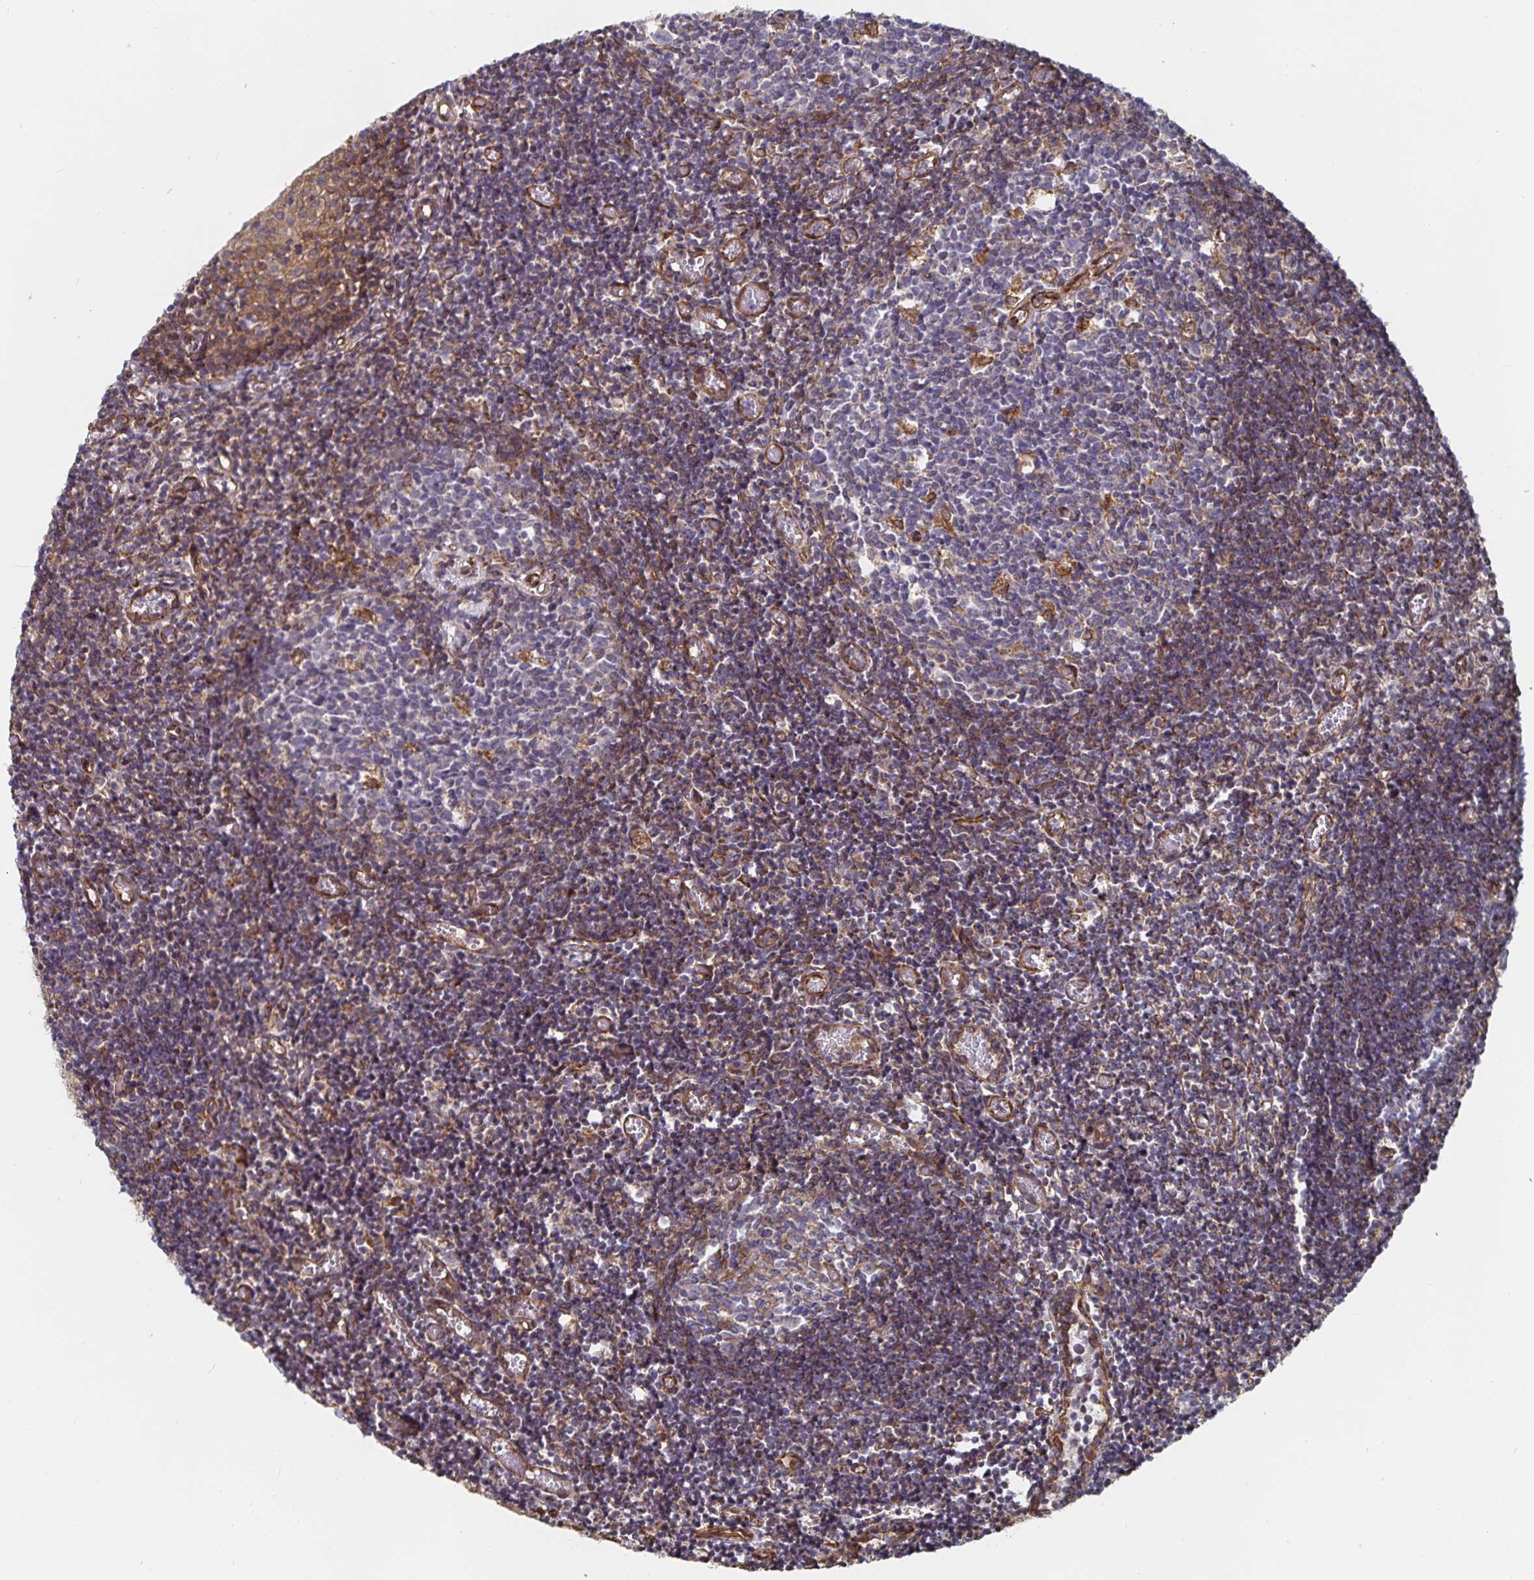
{"staining": {"intensity": "weak", "quantity": "<25%", "location": "cytoplasmic/membranous"}, "tissue": "tonsil", "cell_type": "Germinal center cells", "image_type": "normal", "snomed": [{"axis": "morphology", "description": "Normal tissue, NOS"}, {"axis": "topography", "description": "Tonsil"}], "caption": "This is a photomicrograph of IHC staining of normal tonsil, which shows no positivity in germinal center cells.", "gene": "BCAP29", "patient": {"sex": "female", "age": 10}}